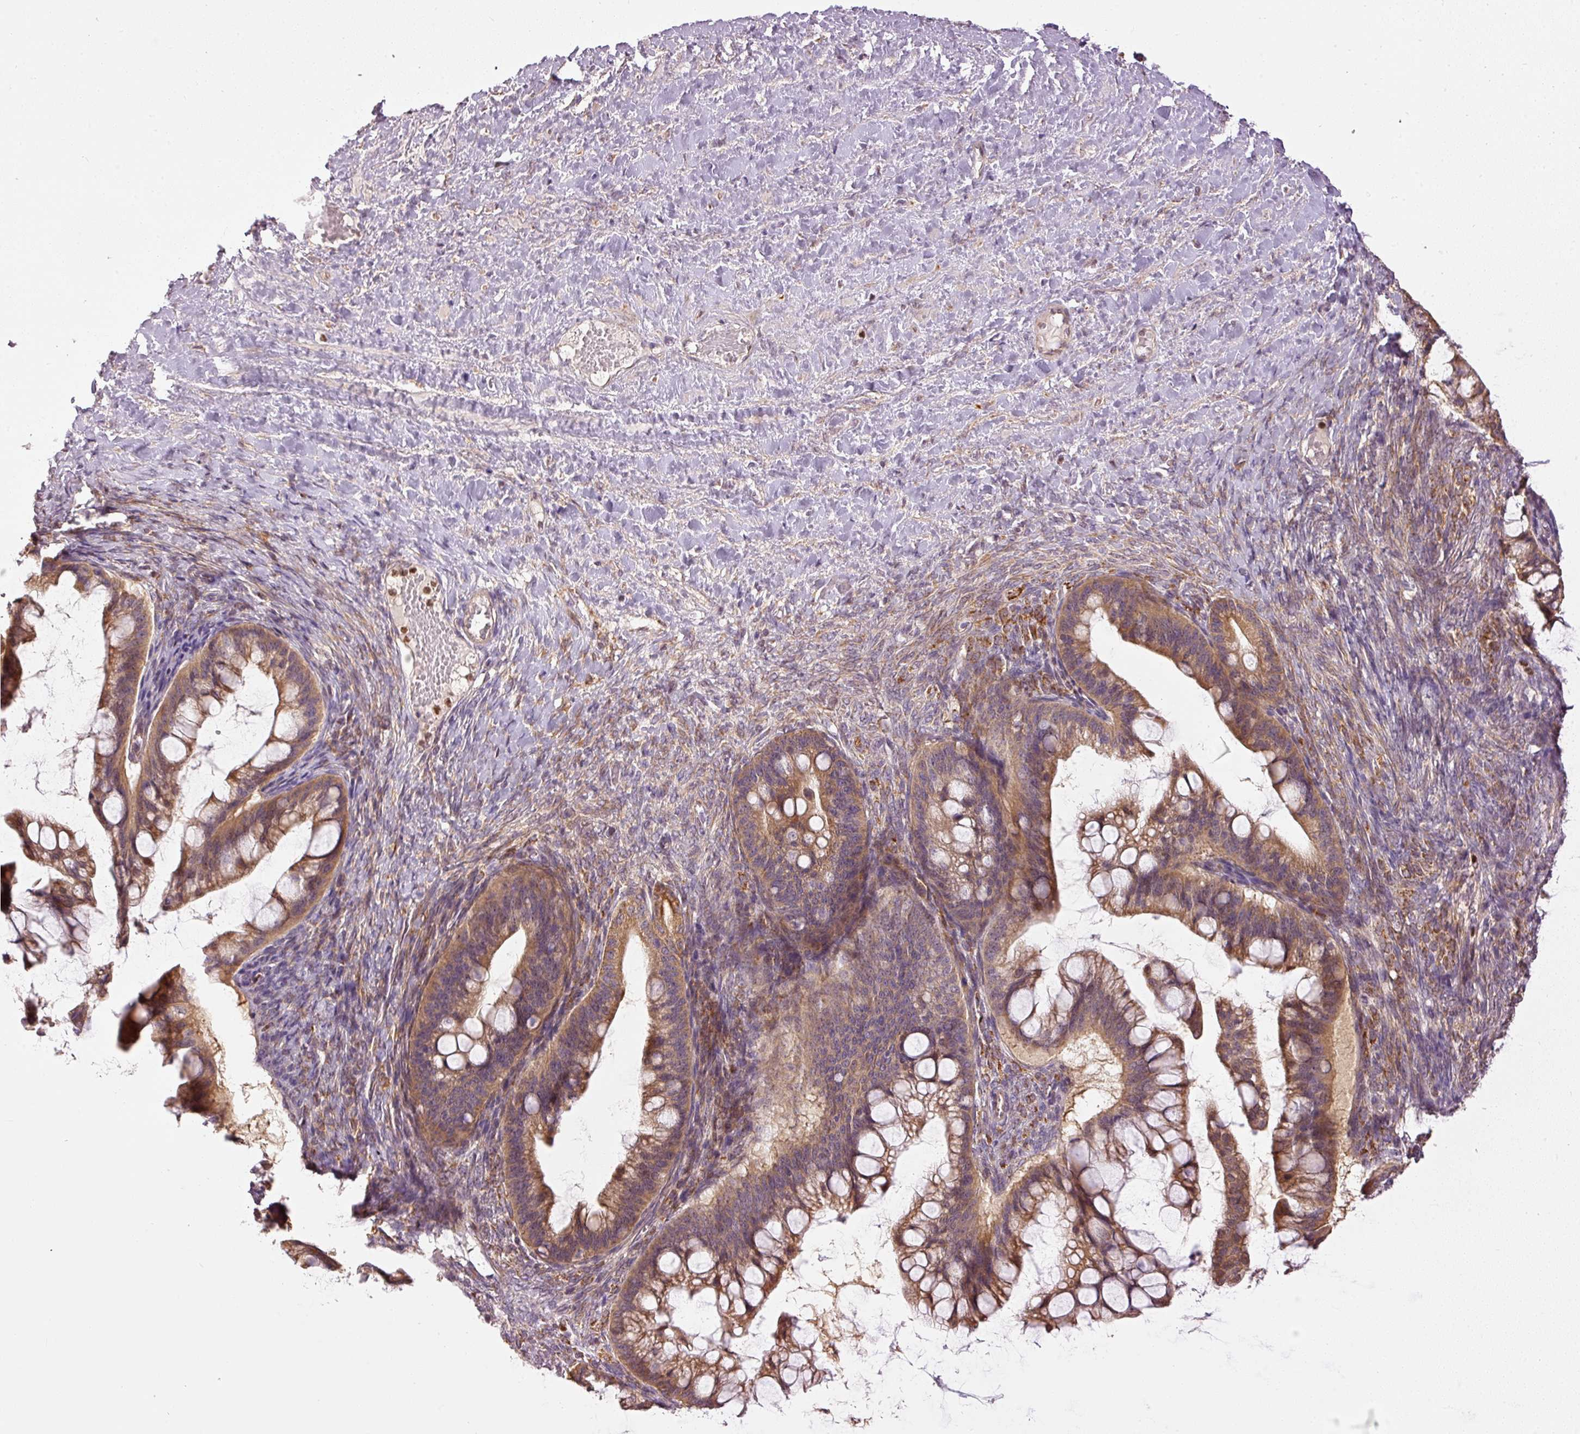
{"staining": {"intensity": "moderate", "quantity": ">75%", "location": "cytoplasmic/membranous"}, "tissue": "ovarian cancer", "cell_type": "Tumor cells", "image_type": "cancer", "snomed": [{"axis": "morphology", "description": "Cystadenocarcinoma, mucinous, NOS"}, {"axis": "topography", "description": "Ovary"}], "caption": "Immunohistochemistry (IHC) of ovarian mucinous cystadenocarcinoma exhibits medium levels of moderate cytoplasmic/membranous expression in approximately >75% of tumor cells.", "gene": "MTHFD1L", "patient": {"sex": "female", "age": 73}}